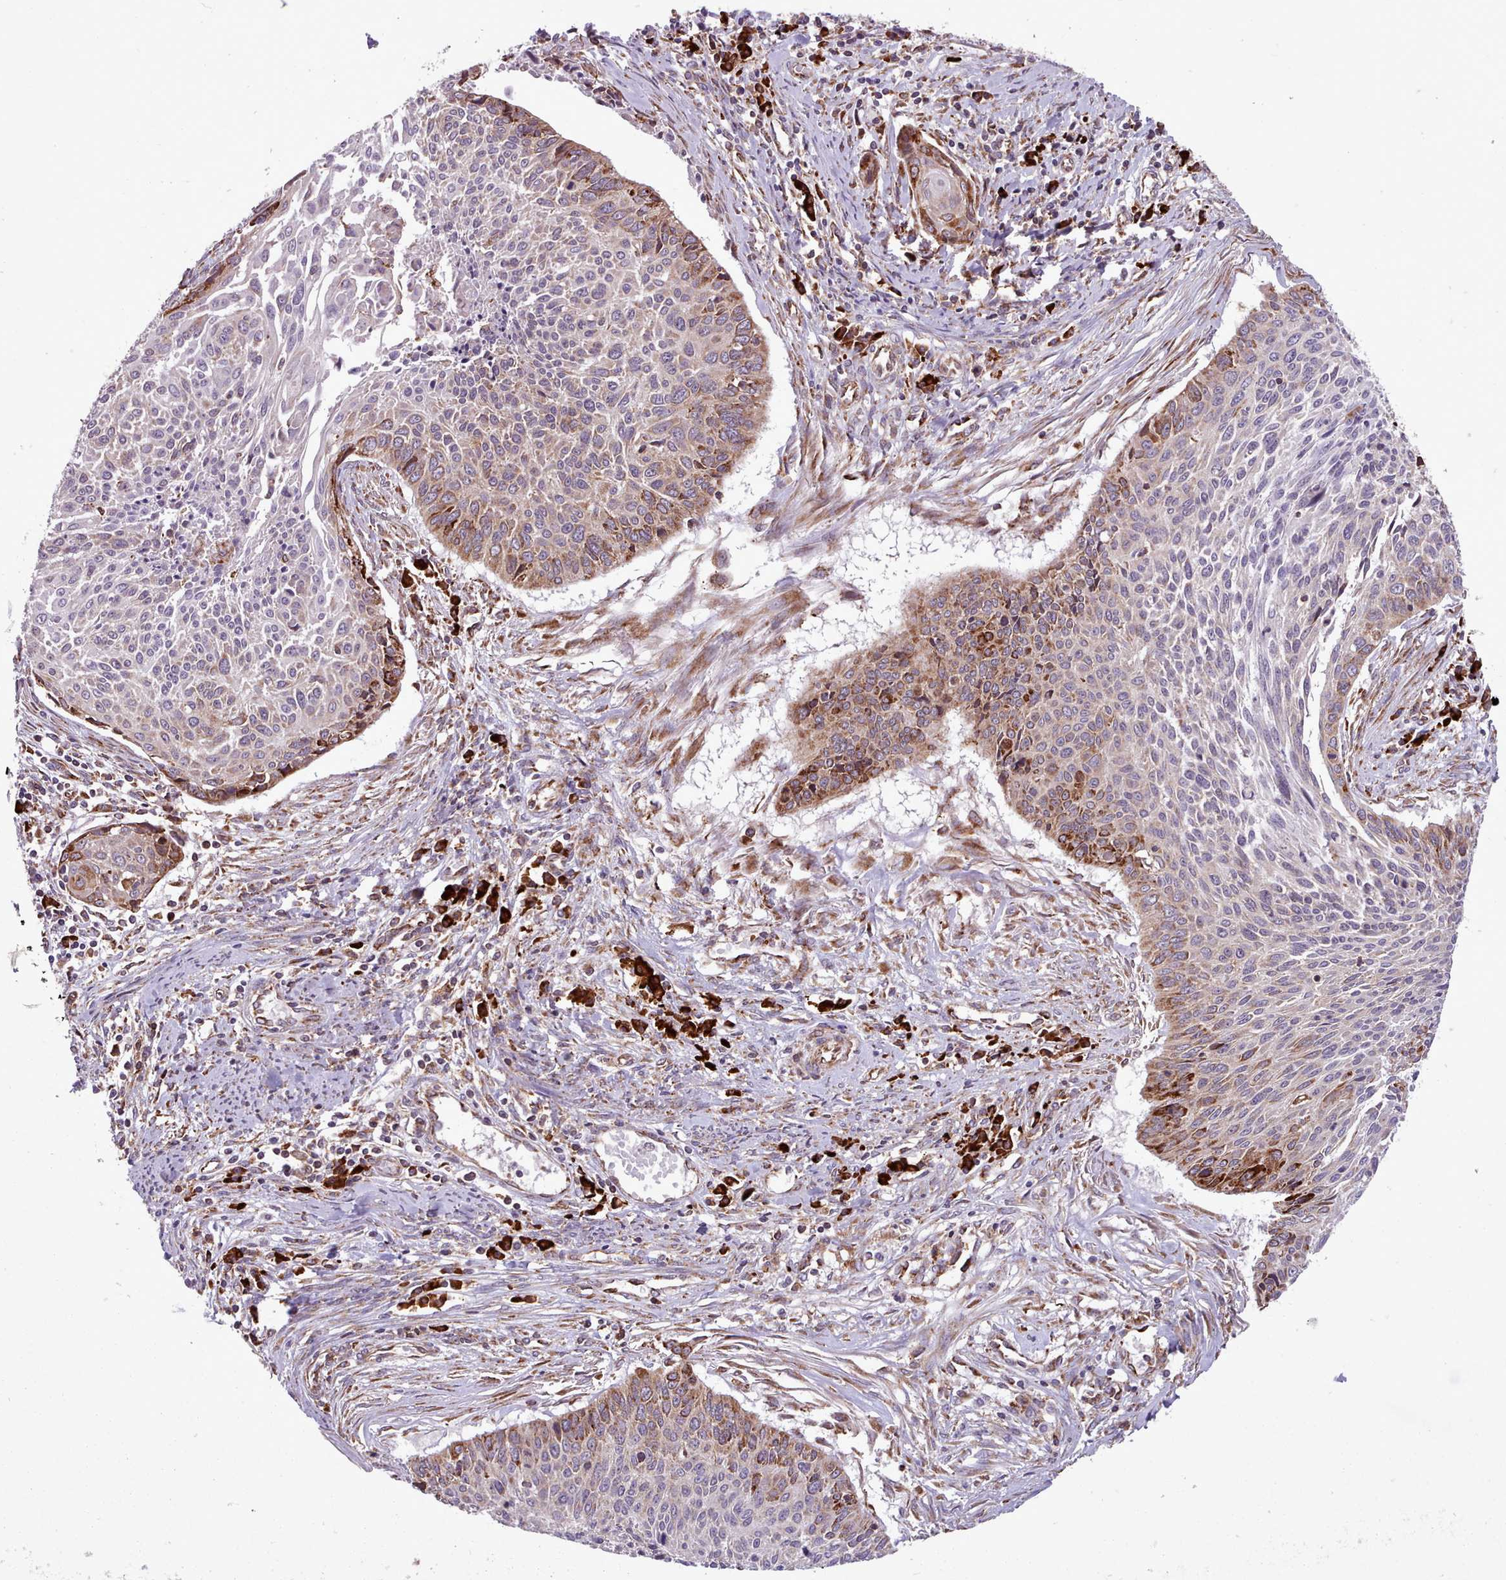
{"staining": {"intensity": "moderate", "quantity": "<25%", "location": "cytoplasmic/membranous"}, "tissue": "cervical cancer", "cell_type": "Tumor cells", "image_type": "cancer", "snomed": [{"axis": "morphology", "description": "Squamous cell carcinoma, NOS"}, {"axis": "topography", "description": "Cervix"}], "caption": "There is low levels of moderate cytoplasmic/membranous positivity in tumor cells of cervical squamous cell carcinoma, as demonstrated by immunohistochemical staining (brown color).", "gene": "TTLL3", "patient": {"sex": "female", "age": 55}}